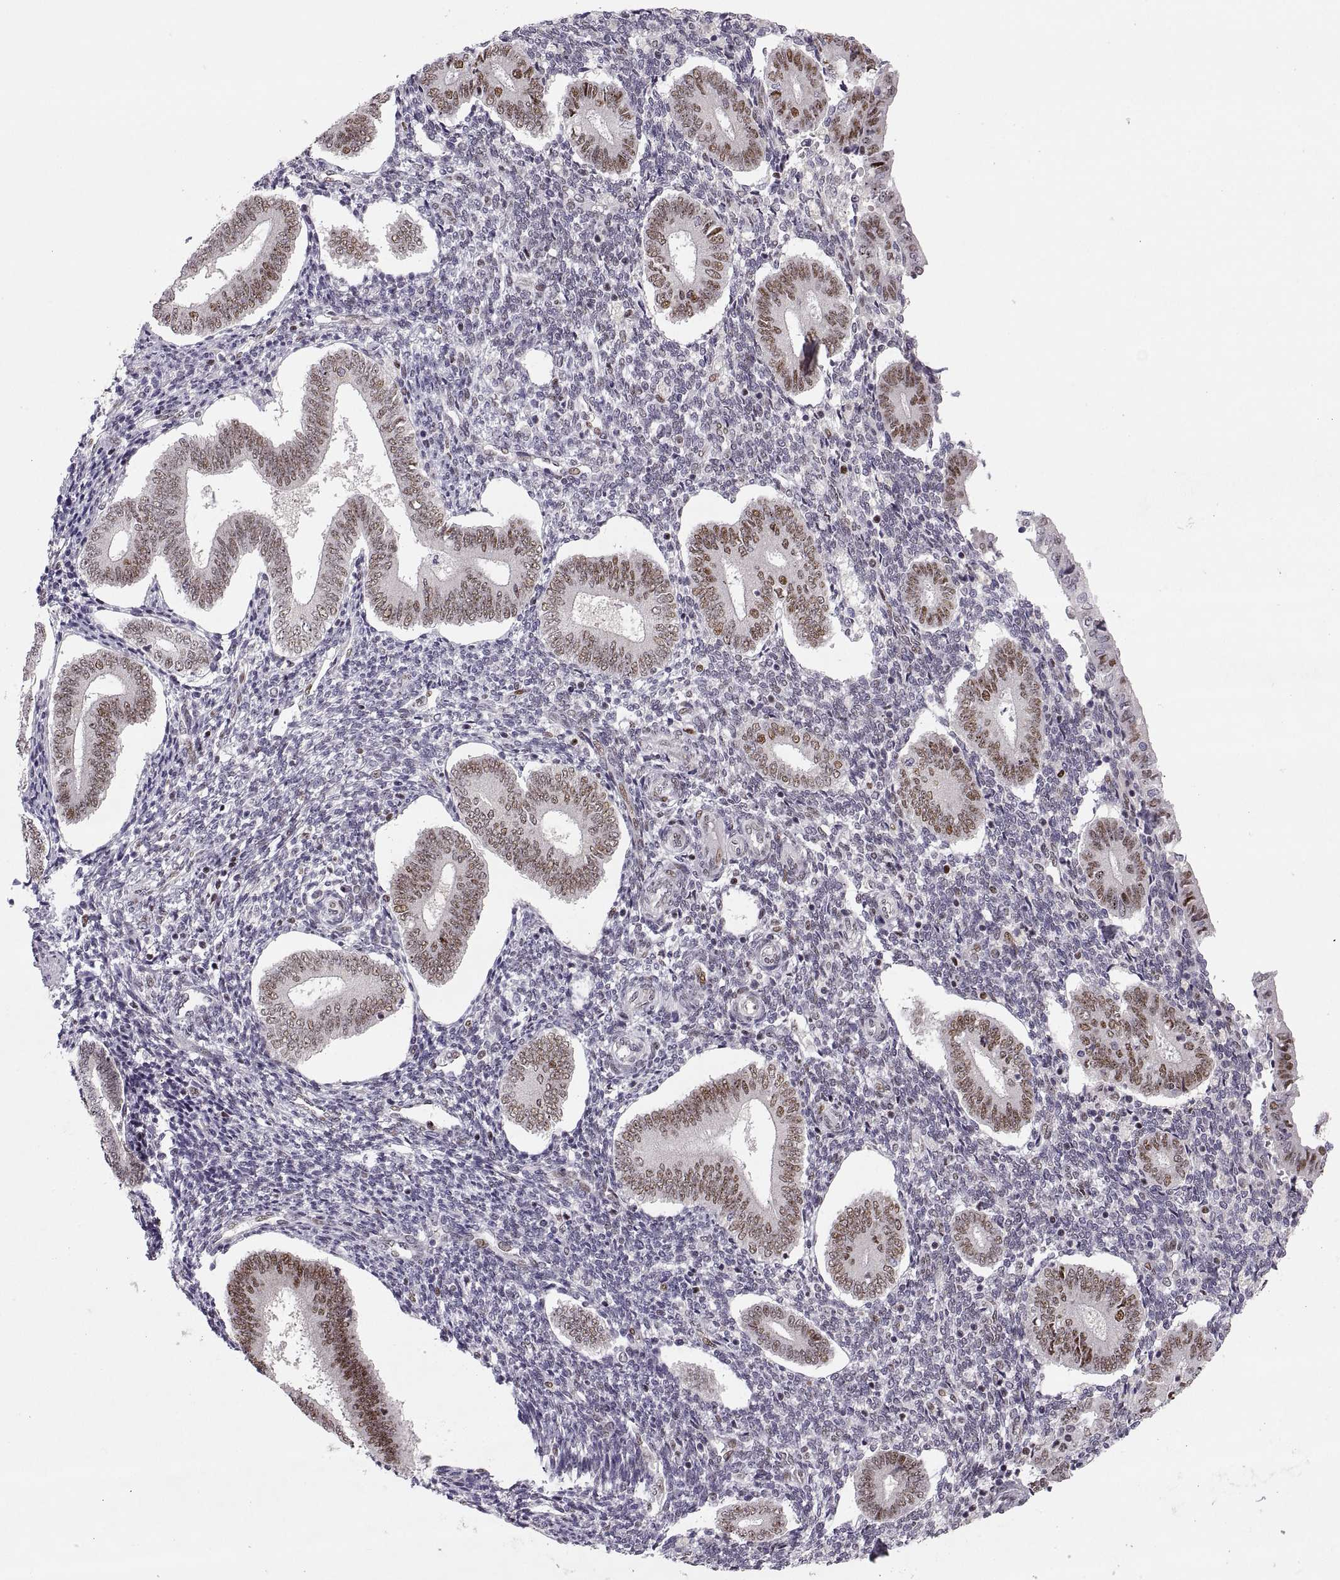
{"staining": {"intensity": "strong", "quantity": "<25%", "location": "nuclear"}, "tissue": "endometrium", "cell_type": "Cells in endometrial stroma", "image_type": "normal", "snomed": [{"axis": "morphology", "description": "Normal tissue, NOS"}, {"axis": "topography", "description": "Endometrium"}], "caption": "Immunohistochemistry (IHC) of normal endometrium exhibits medium levels of strong nuclear expression in approximately <25% of cells in endometrial stroma.", "gene": "SNAI1", "patient": {"sex": "female", "age": 40}}